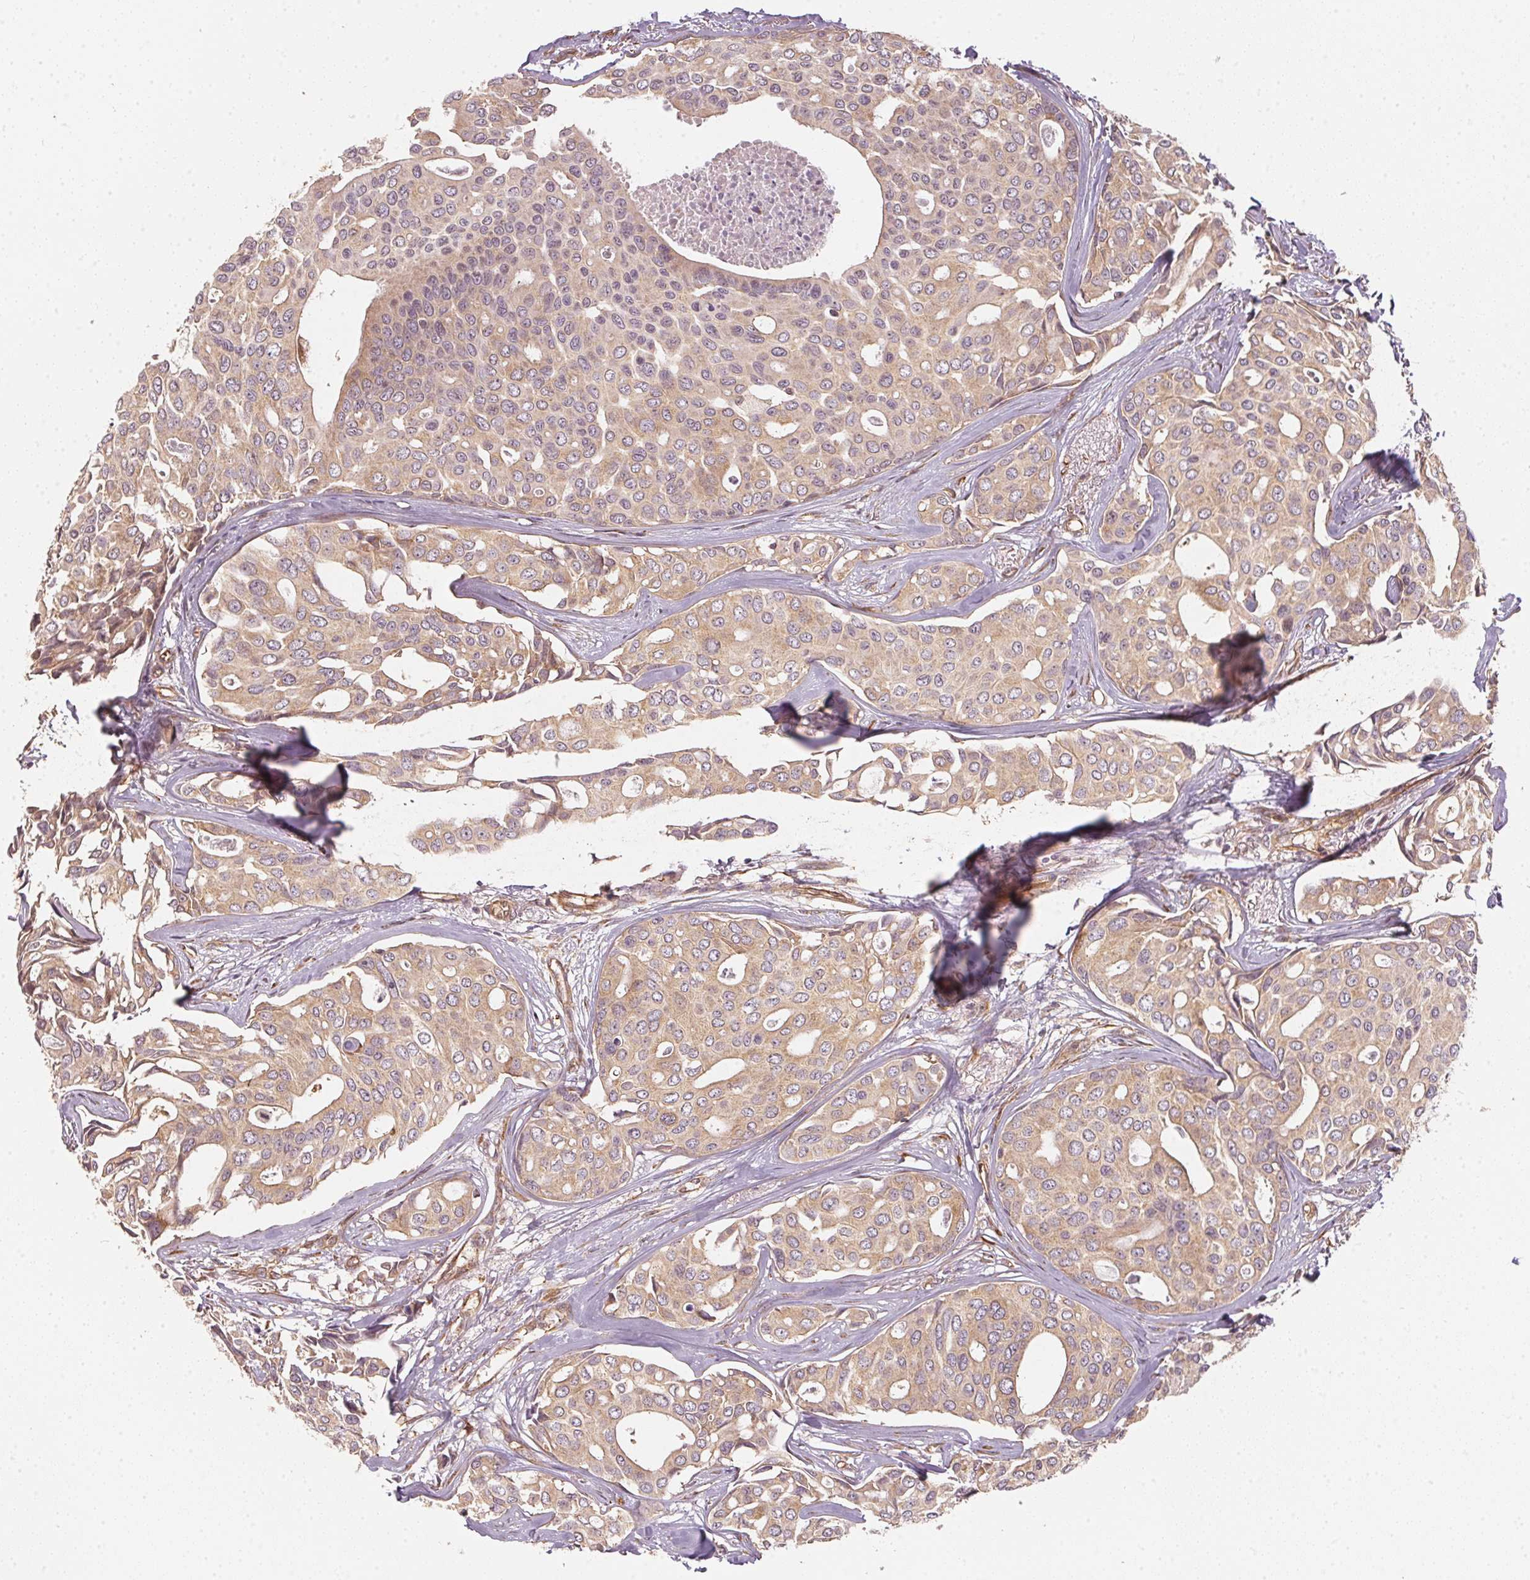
{"staining": {"intensity": "moderate", "quantity": ">75%", "location": "cytoplasmic/membranous"}, "tissue": "breast cancer", "cell_type": "Tumor cells", "image_type": "cancer", "snomed": [{"axis": "morphology", "description": "Duct carcinoma"}, {"axis": "topography", "description": "Breast"}], "caption": "Immunohistochemical staining of breast cancer exhibits medium levels of moderate cytoplasmic/membranous protein staining in about >75% of tumor cells.", "gene": "STRN4", "patient": {"sex": "female", "age": 54}}